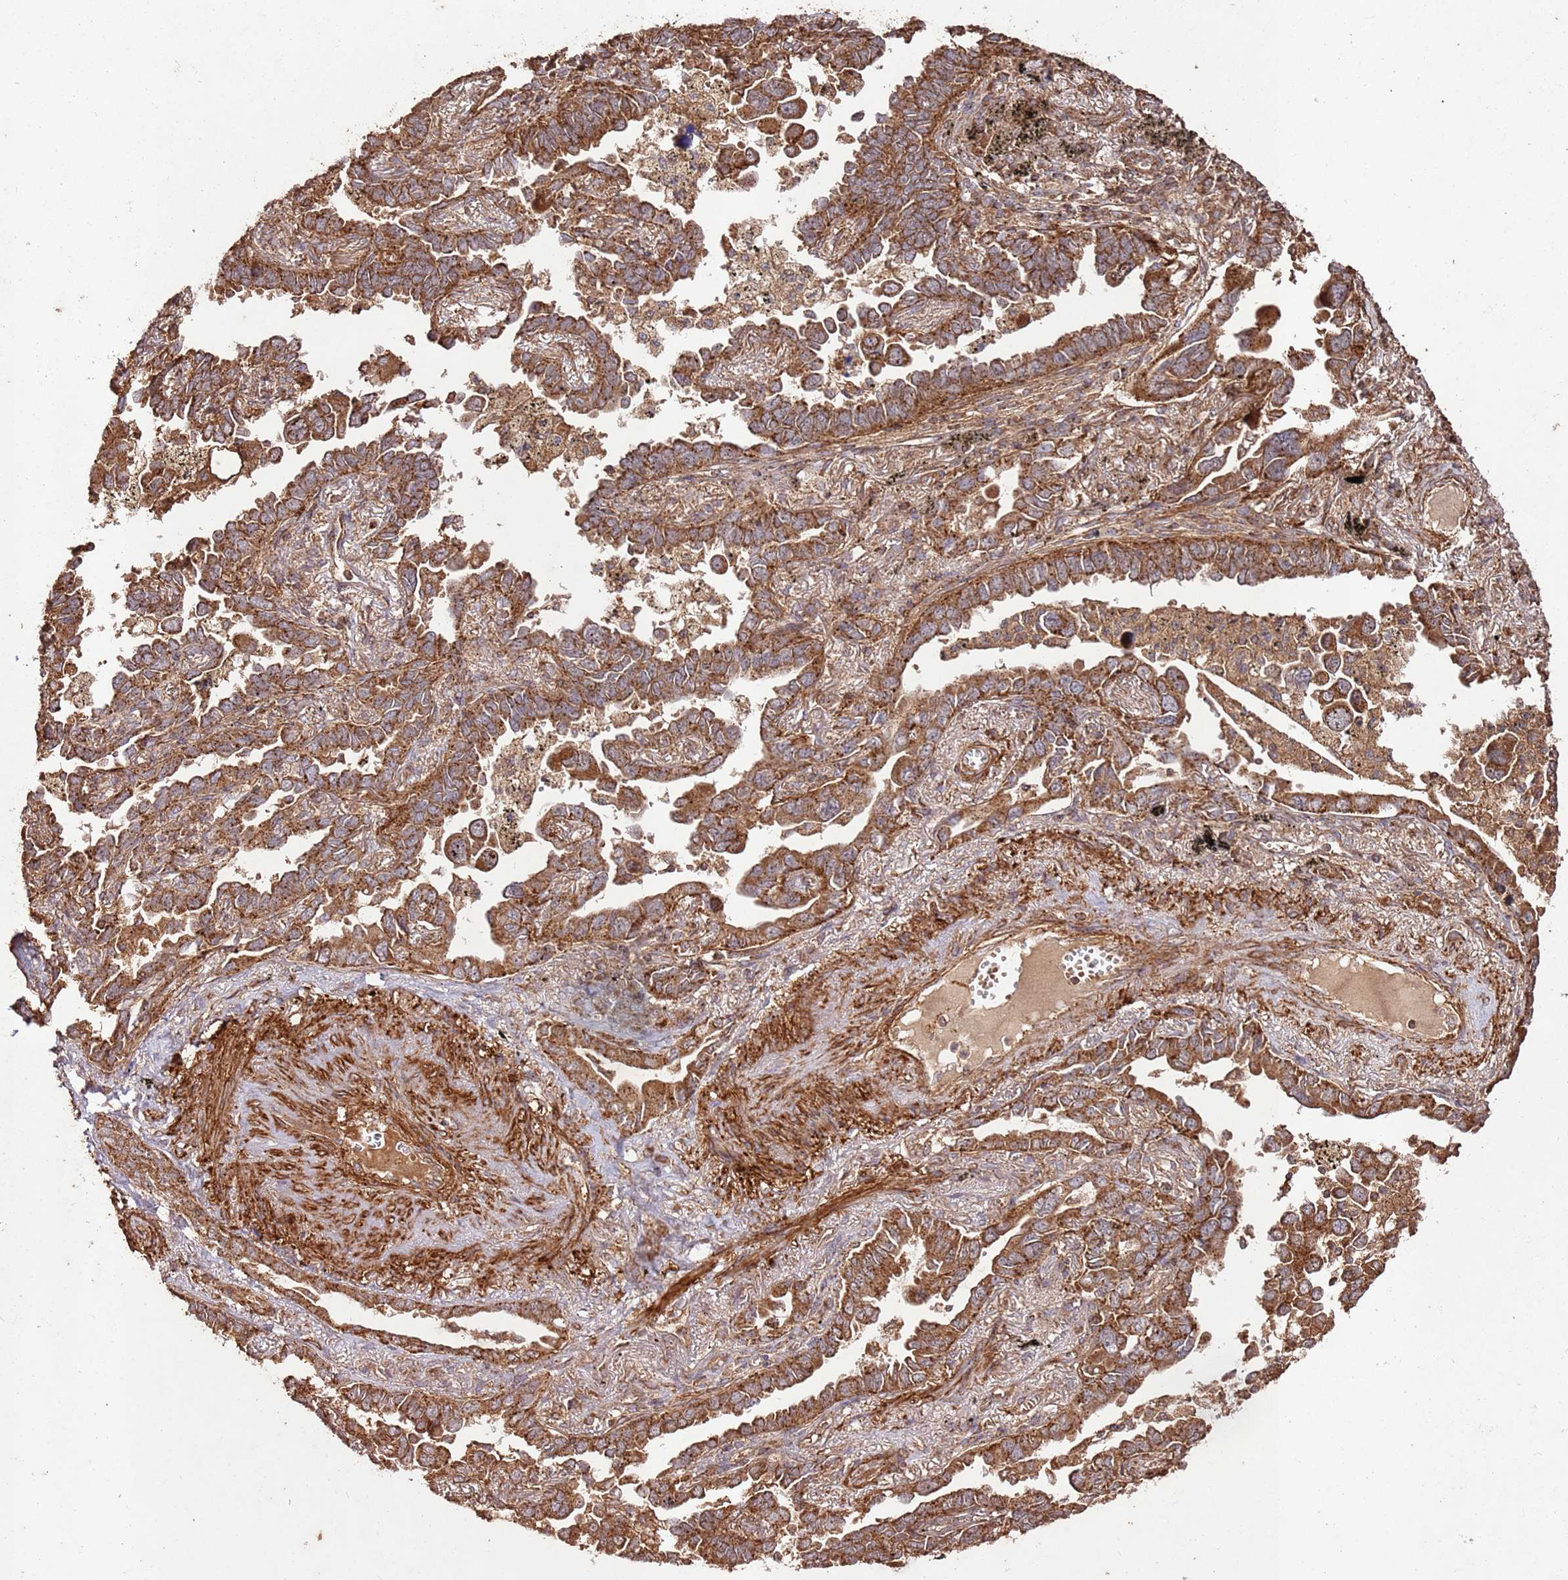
{"staining": {"intensity": "strong", "quantity": ">75%", "location": "cytoplasmic/membranous"}, "tissue": "lung cancer", "cell_type": "Tumor cells", "image_type": "cancer", "snomed": [{"axis": "morphology", "description": "Adenocarcinoma, NOS"}, {"axis": "topography", "description": "Lung"}], "caption": "A histopathology image of lung cancer stained for a protein shows strong cytoplasmic/membranous brown staining in tumor cells.", "gene": "FAM186A", "patient": {"sex": "male", "age": 67}}